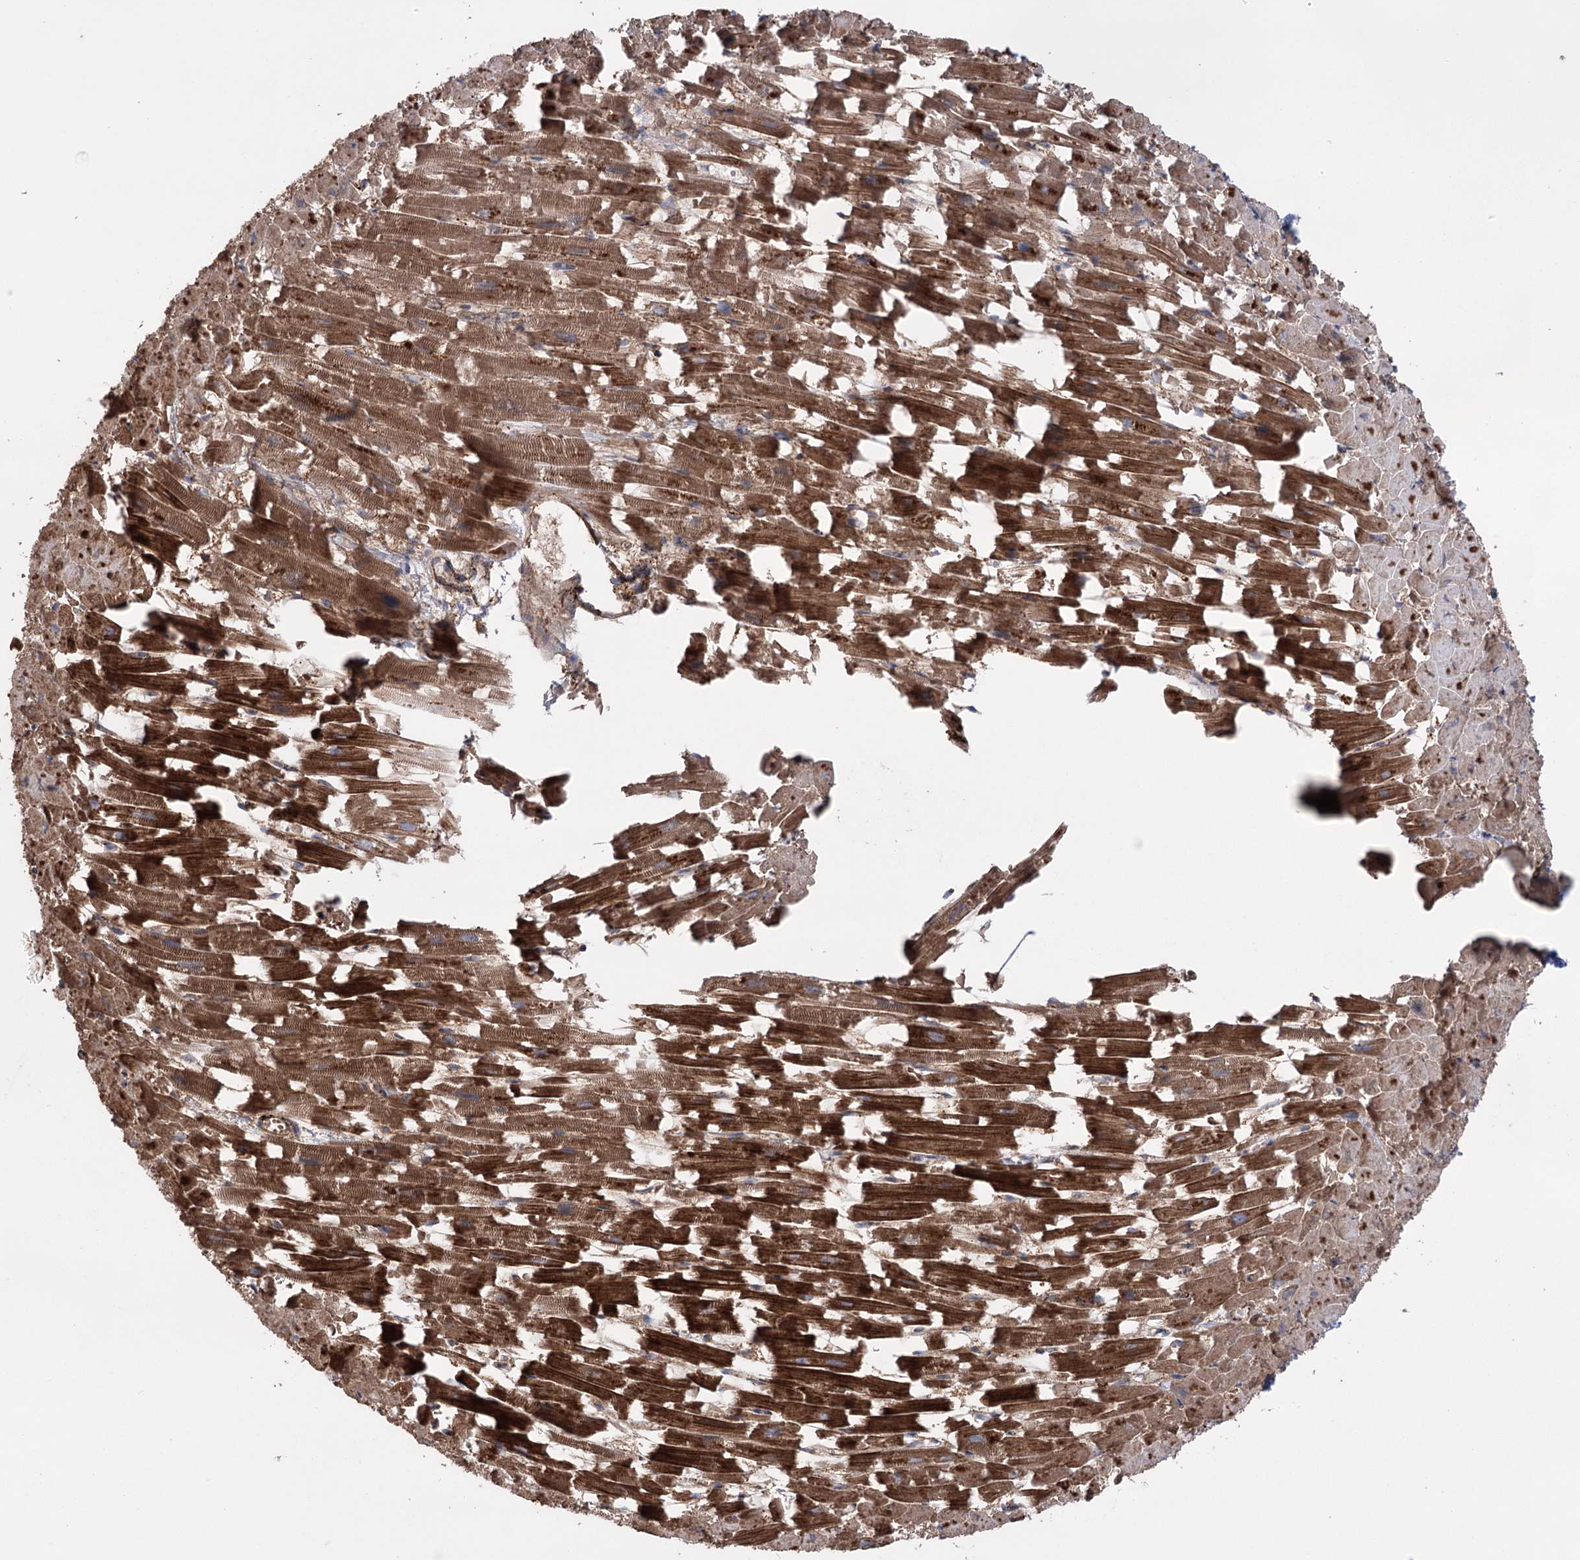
{"staining": {"intensity": "strong", "quantity": ">75%", "location": "cytoplasmic/membranous"}, "tissue": "heart muscle", "cell_type": "Cardiomyocytes", "image_type": "normal", "snomed": [{"axis": "morphology", "description": "Normal tissue, NOS"}, {"axis": "topography", "description": "Heart"}], "caption": "Immunohistochemistry (IHC) image of normal heart muscle: human heart muscle stained using immunohistochemistry shows high levels of strong protein expression localized specifically in the cytoplasmic/membranous of cardiomyocytes, appearing as a cytoplasmic/membranous brown color.", "gene": "TRIM71", "patient": {"sex": "female", "age": 64}}